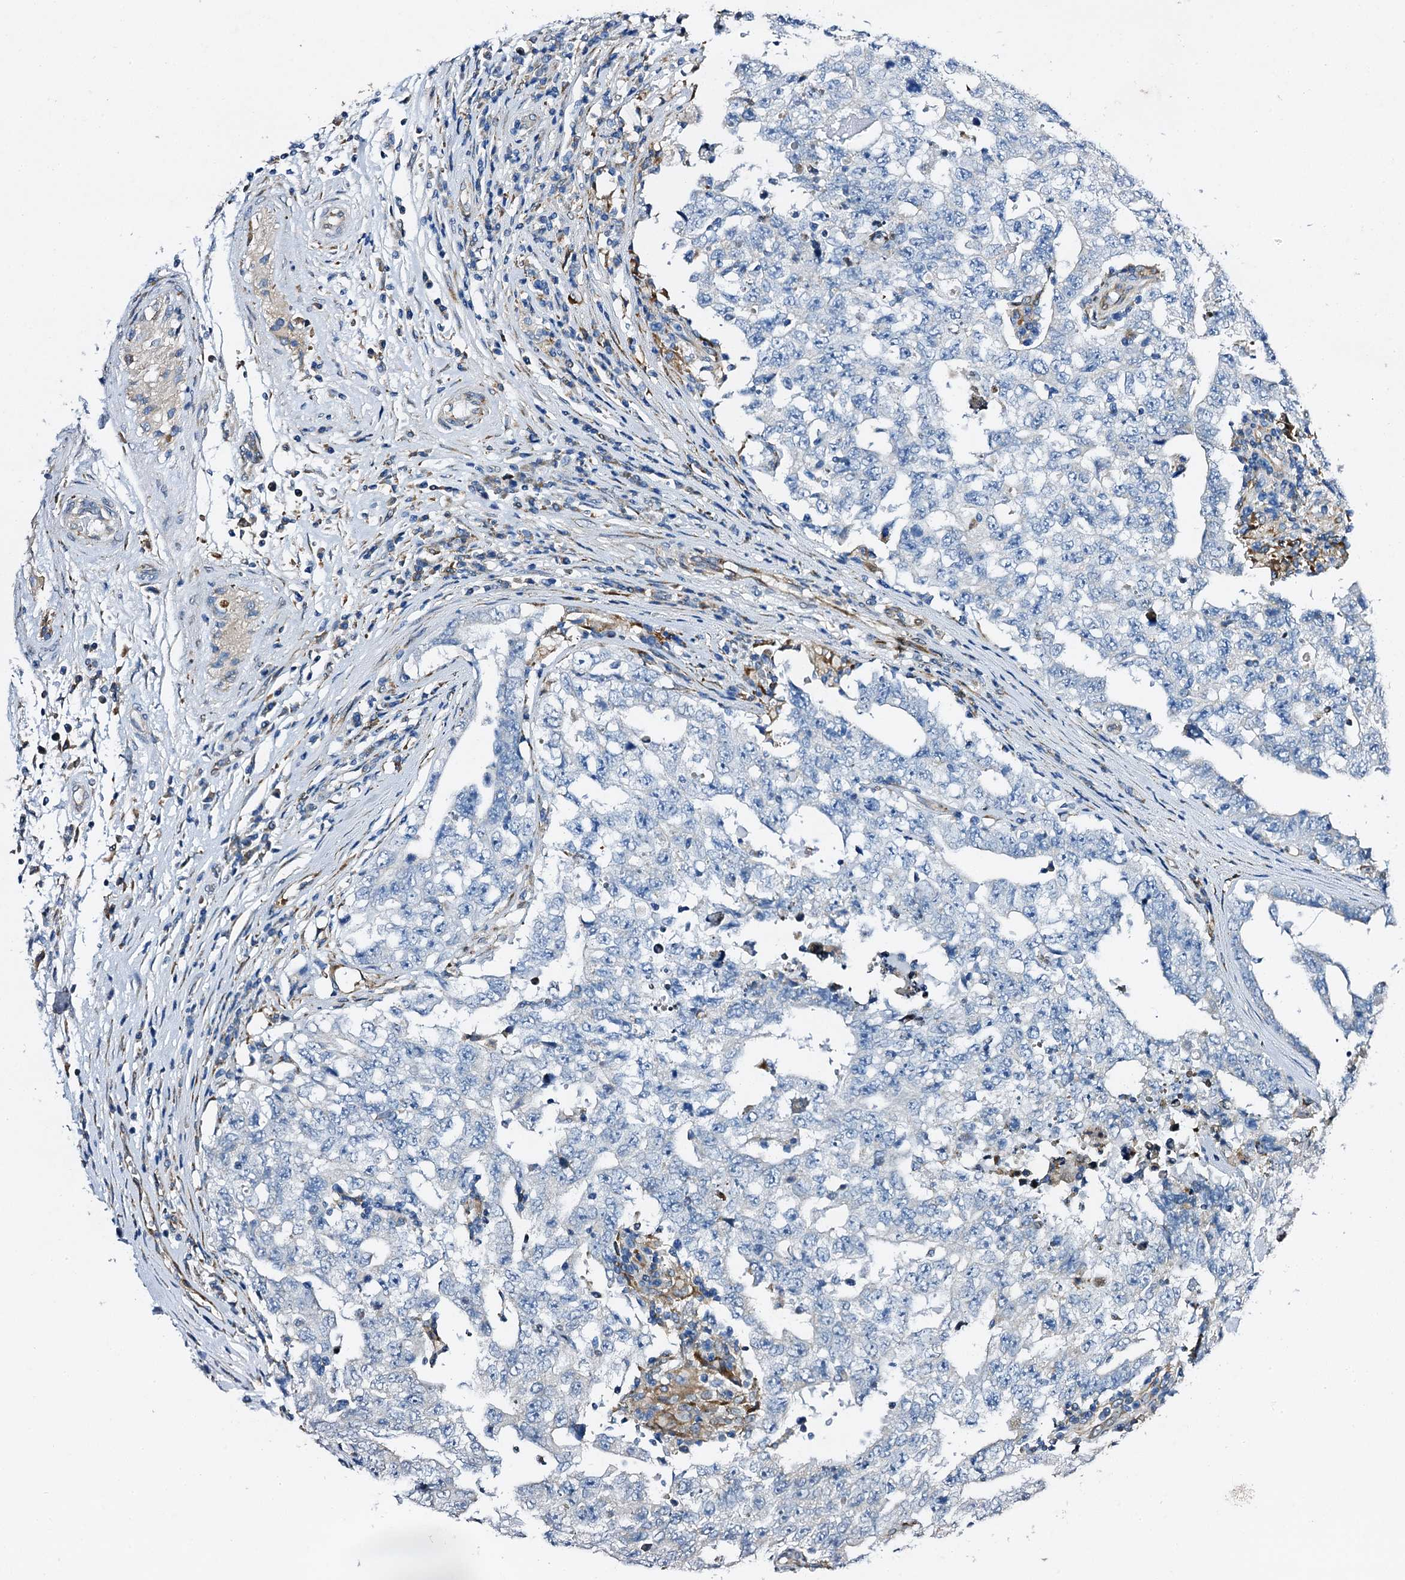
{"staining": {"intensity": "negative", "quantity": "none", "location": "none"}, "tissue": "testis cancer", "cell_type": "Tumor cells", "image_type": "cancer", "snomed": [{"axis": "morphology", "description": "Carcinoma, Embryonal, NOS"}, {"axis": "topography", "description": "Testis"}], "caption": "Testis cancer (embryonal carcinoma) was stained to show a protein in brown. There is no significant positivity in tumor cells.", "gene": "DBX1", "patient": {"sex": "male", "age": 26}}